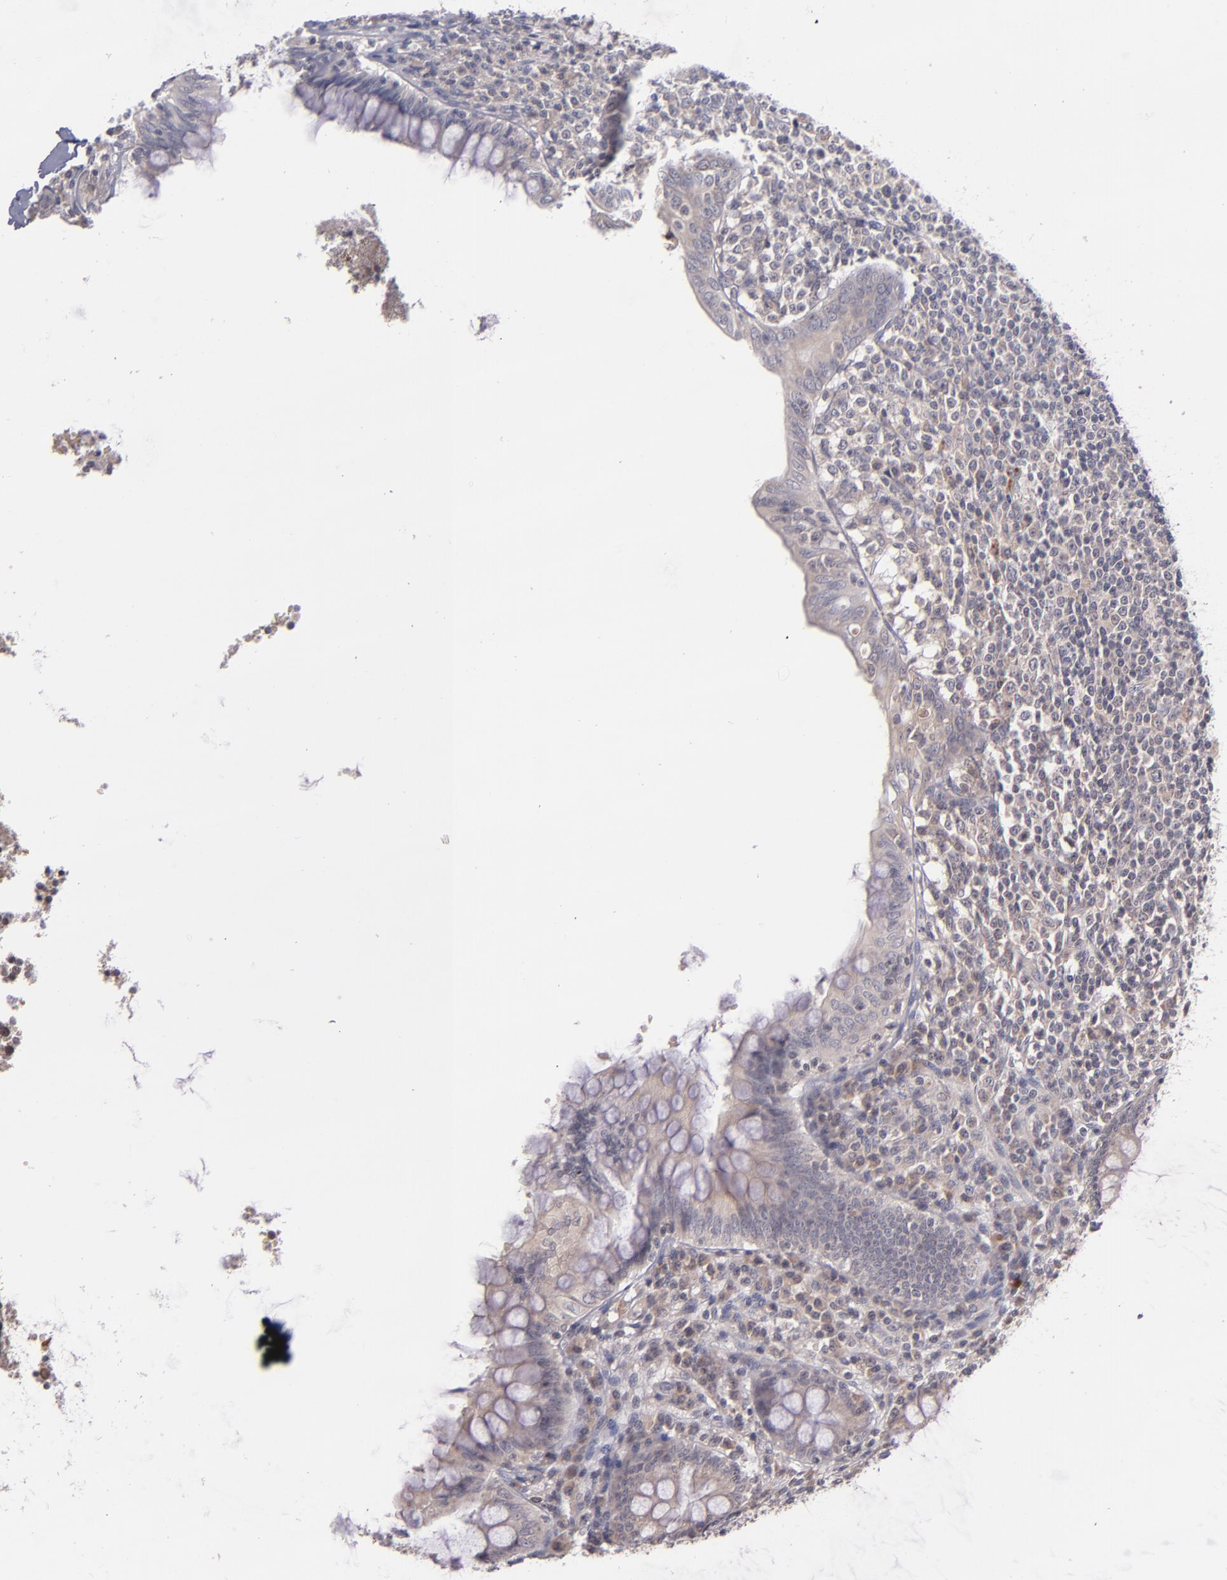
{"staining": {"intensity": "moderate", "quantity": "25%-75%", "location": "cytoplasmic/membranous"}, "tissue": "appendix", "cell_type": "Glandular cells", "image_type": "normal", "snomed": [{"axis": "morphology", "description": "Normal tissue, NOS"}, {"axis": "topography", "description": "Appendix"}], "caption": "Immunohistochemistry (IHC) of normal human appendix reveals medium levels of moderate cytoplasmic/membranous staining in about 25%-75% of glandular cells.", "gene": "TSC2", "patient": {"sex": "female", "age": 66}}